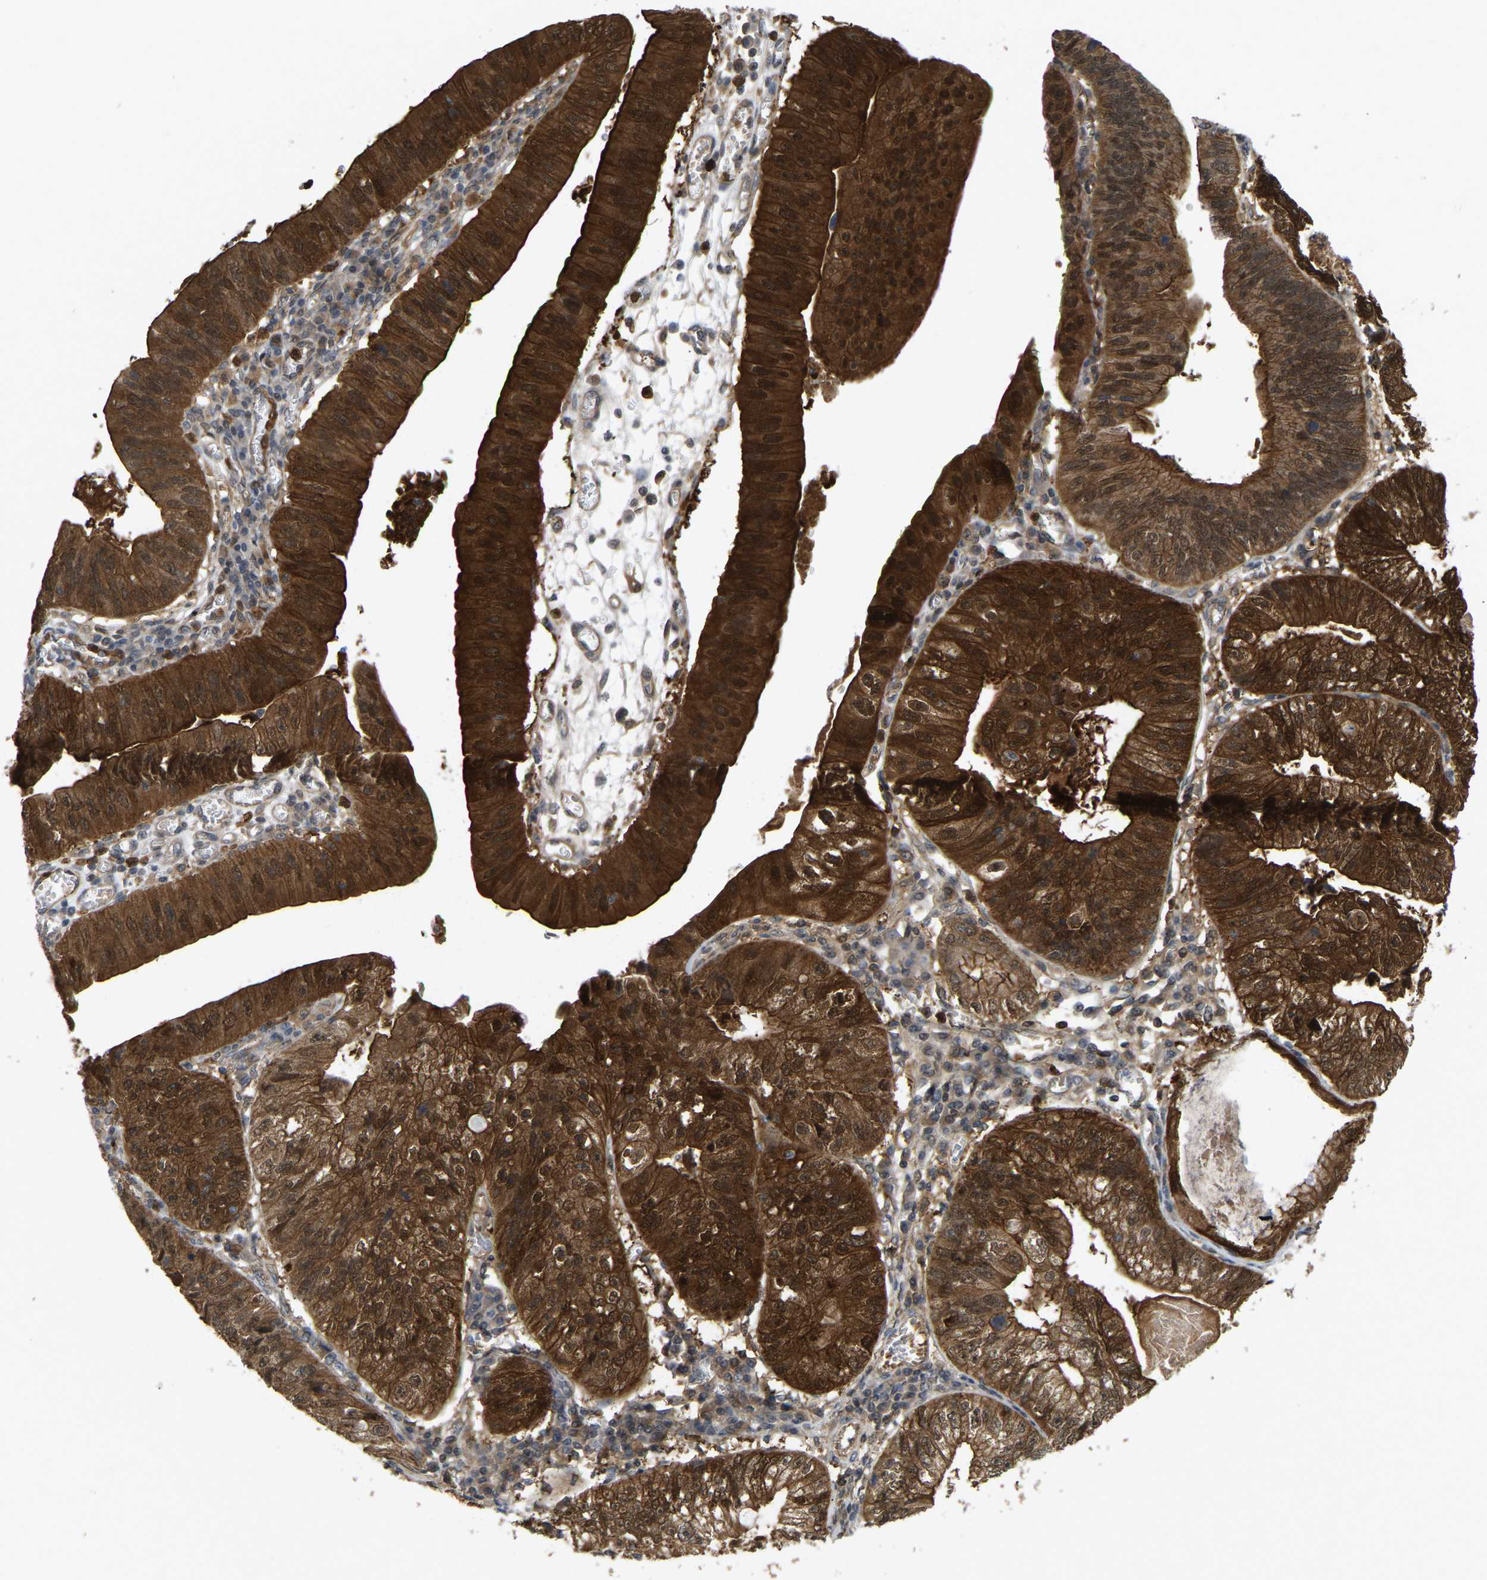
{"staining": {"intensity": "strong", "quantity": ">75%", "location": "cytoplasmic/membranous"}, "tissue": "stomach cancer", "cell_type": "Tumor cells", "image_type": "cancer", "snomed": [{"axis": "morphology", "description": "Adenocarcinoma, NOS"}, {"axis": "topography", "description": "Stomach"}], "caption": "An image of stomach cancer (adenocarcinoma) stained for a protein demonstrates strong cytoplasmic/membranous brown staining in tumor cells. The staining was performed using DAB (3,3'-diaminobenzidine) to visualize the protein expression in brown, while the nuclei were stained in blue with hematoxylin (Magnification: 20x).", "gene": "SERPINB5", "patient": {"sex": "male", "age": 59}}